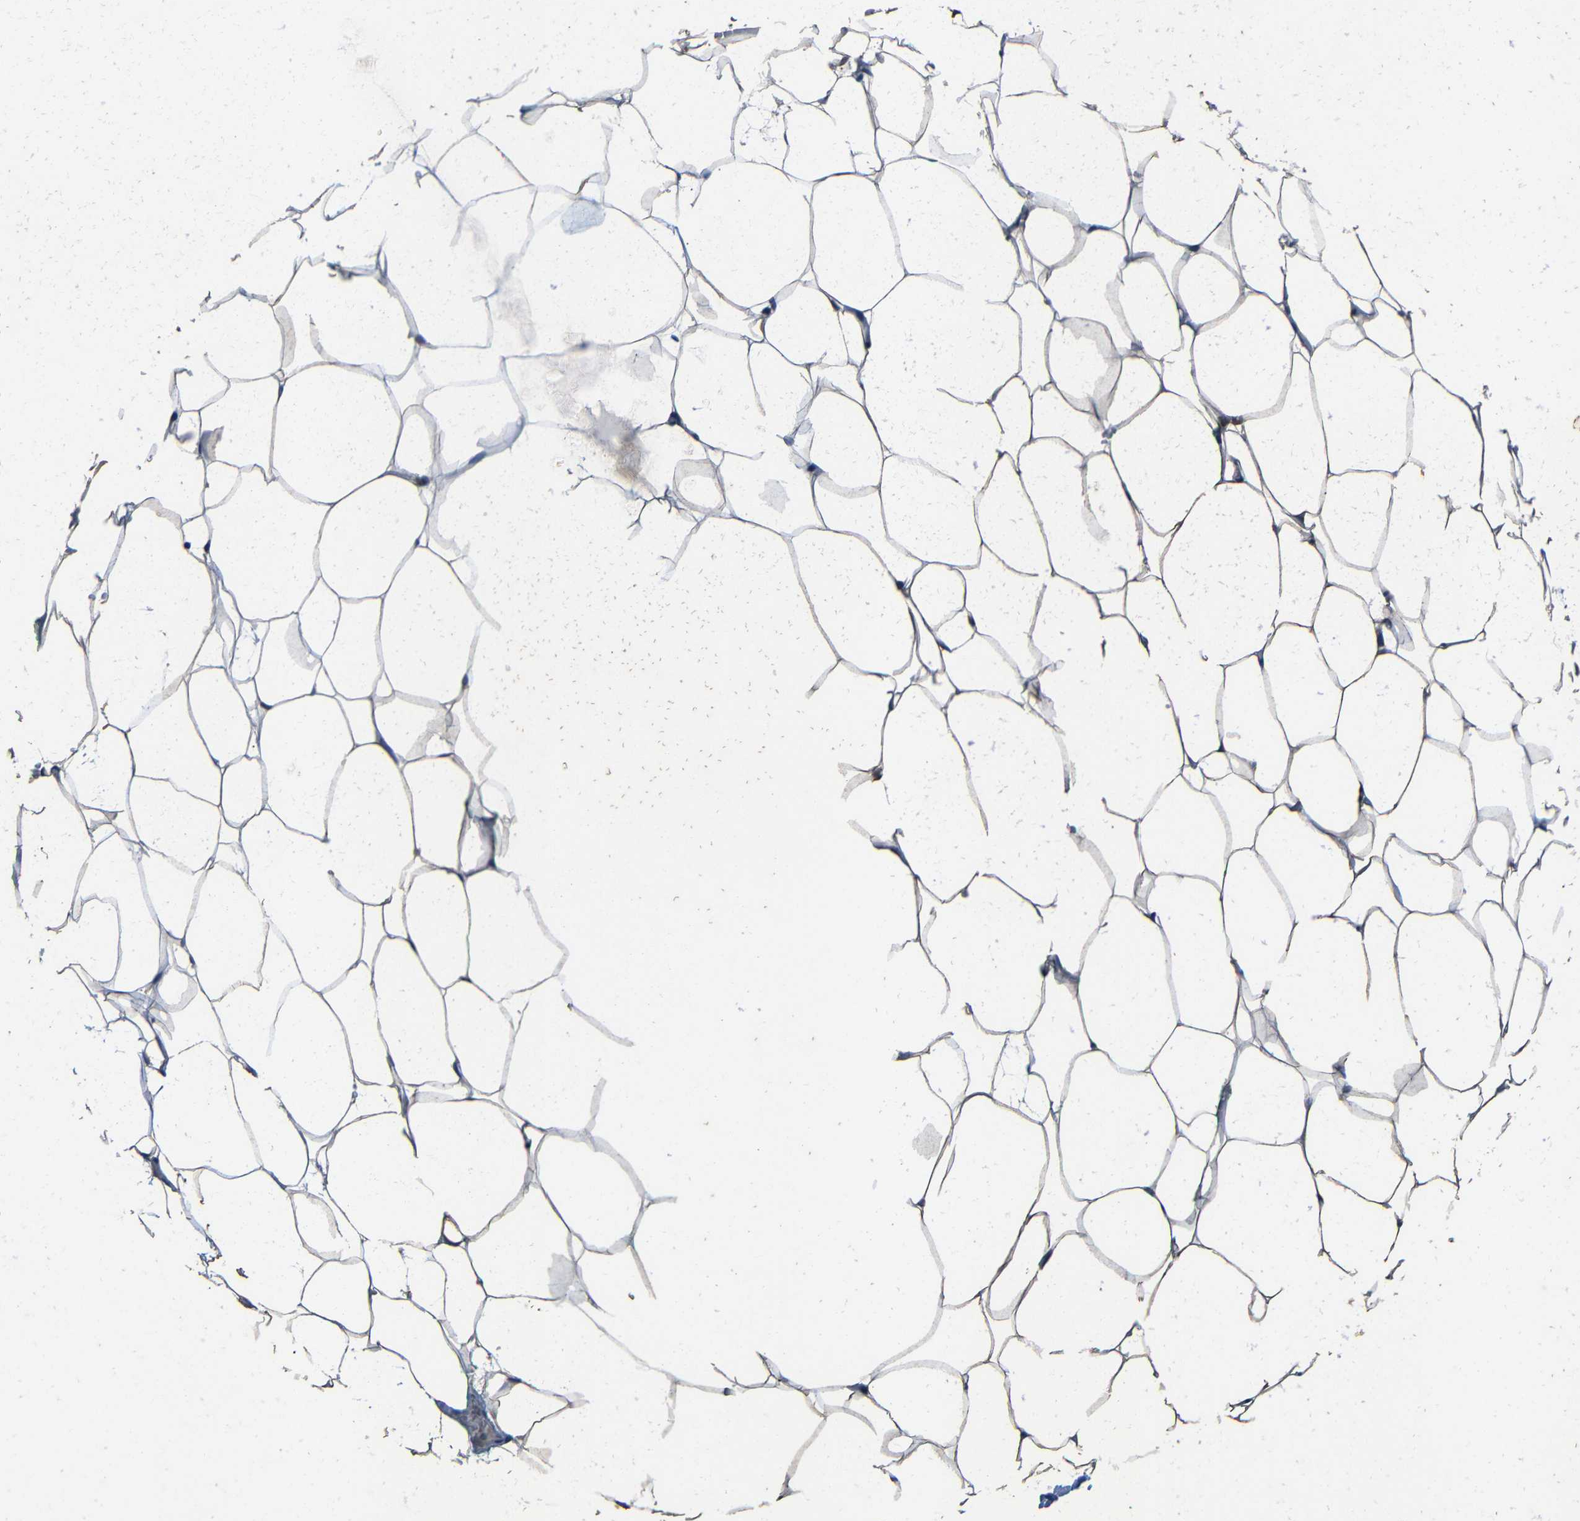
{"staining": {"intensity": "moderate", "quantity": "25%-75%", "location": "cytoplasmic/membranous"}, "tissue": "adipose tissue", "cell_type": "Adipocytes", "image_type": "normal", "snomed": [{"axis": "morphology", "description": "Normal tissue, NOS"}, {"axis": "topography", "description": "Breast"}, {"axis": "topography", "description": "Adipose tissue"}], "caption": "Protein analysis of normal adipose tissue reveals moderate cytoplasmic/membranous positivity in about 25%-75% of adipocytes. (DAB (3,3'-diaminobenzidine) IHC, brown staining for protein, blue staining for nuclei).", "gene": "C6orf89", "patient": {"sex": "female", "age": 25}}